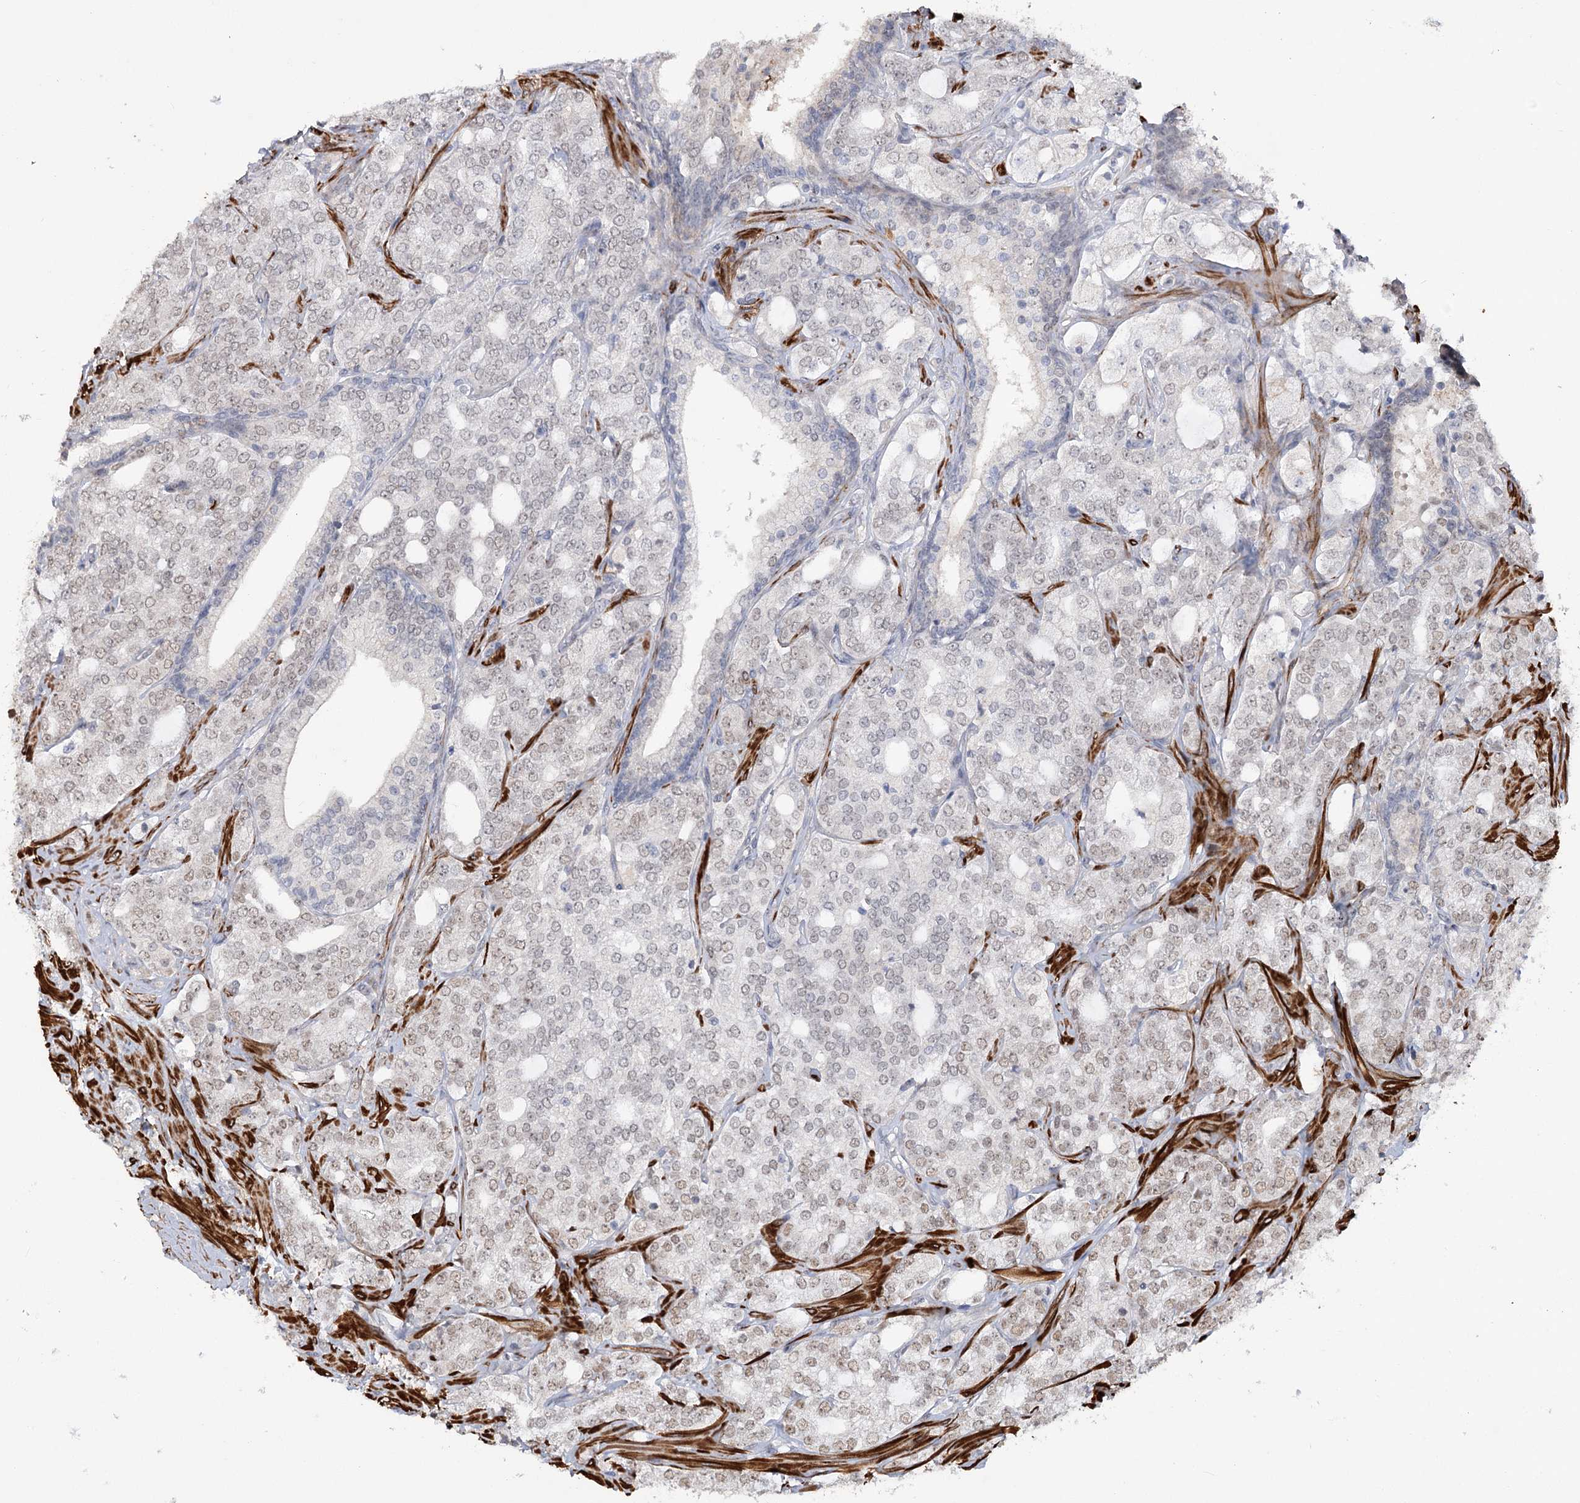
{"staining": {"intensity": "weak", "quantity": "25%-75%", "location": "nuclear"}, "tissue": "prostate cancer", "cell_type": "Tumor cells", "image_type": "cancer", "snomed": [{"axis": "morphology", "description": "Adenocarcinoma, High grade"}, {"axis": "topography", "description": "Prostate"}], "caption": "Immunohistochemistry (IHC) staining of prostate high-grade adenocarcinoma, which displays low levels of weak nuclear expression in about 25%-75% of tumor cells indicating weak nuclear protein staining. The staining was performed using DAB (brown) for protein detection and nuclei were counterstained in hematoxylin (blue).", "gene": "ZSCAN23", "patient": {"sex": "male", "age": 64}}